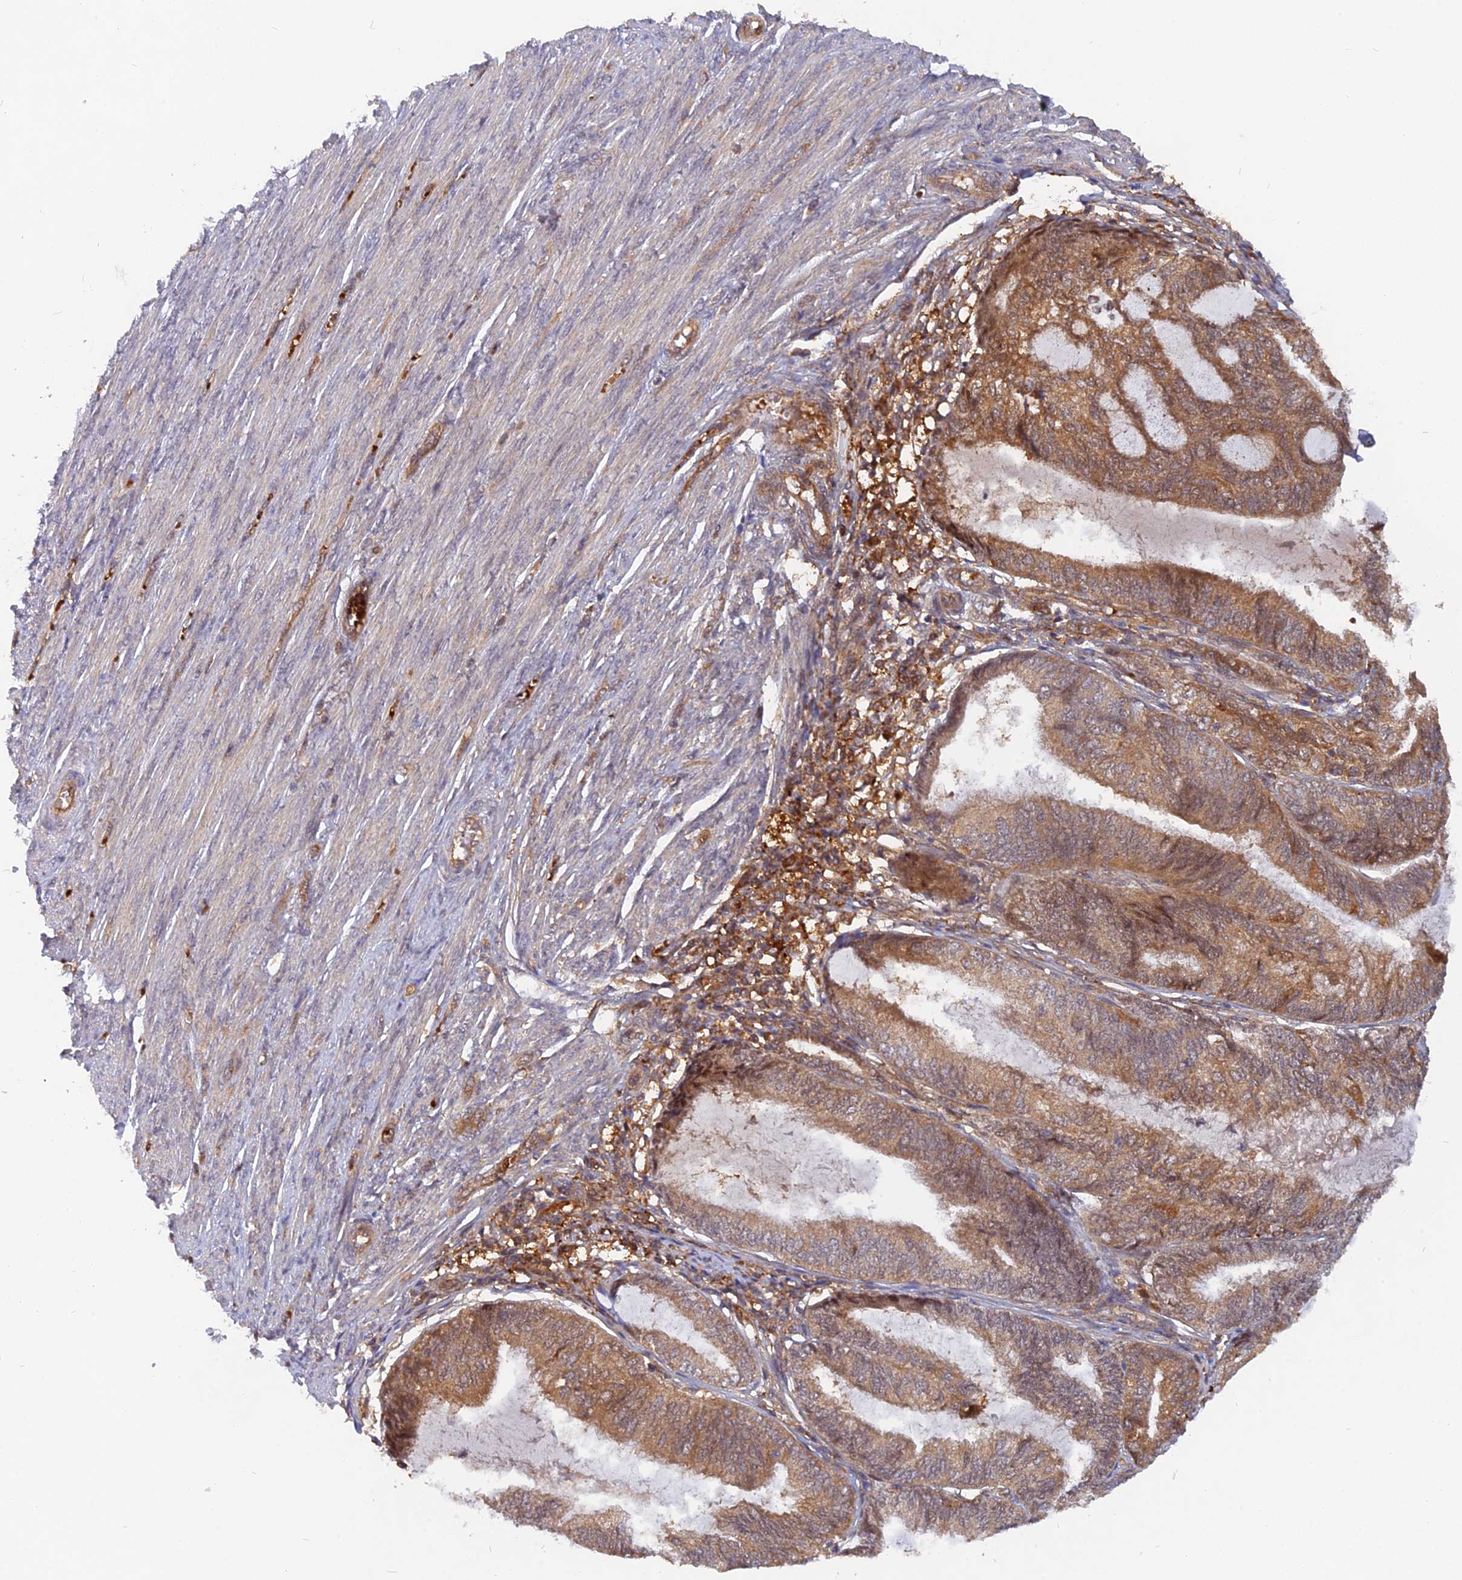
{"staining": {"intensity": "moderate", "quantity": ">75%", "location": "cytoplasmic/membranous"}, "tissue": "endometrial cancer", "cell_type": "Tumor cells", "image_type": "cancer", "snomed": [{"axis": "morphology", "description": "Adenocarcinoma, NOS"}, {"axis": "topography", "description": "Endometrium"}], "caption": "Human endometrial cancer (adenocarcinoma) stained with a protein marker exhibits moderate staining in tumor cells.", "gene": "ARL2BP", "patient": {"sex": "female", "age": 81}}